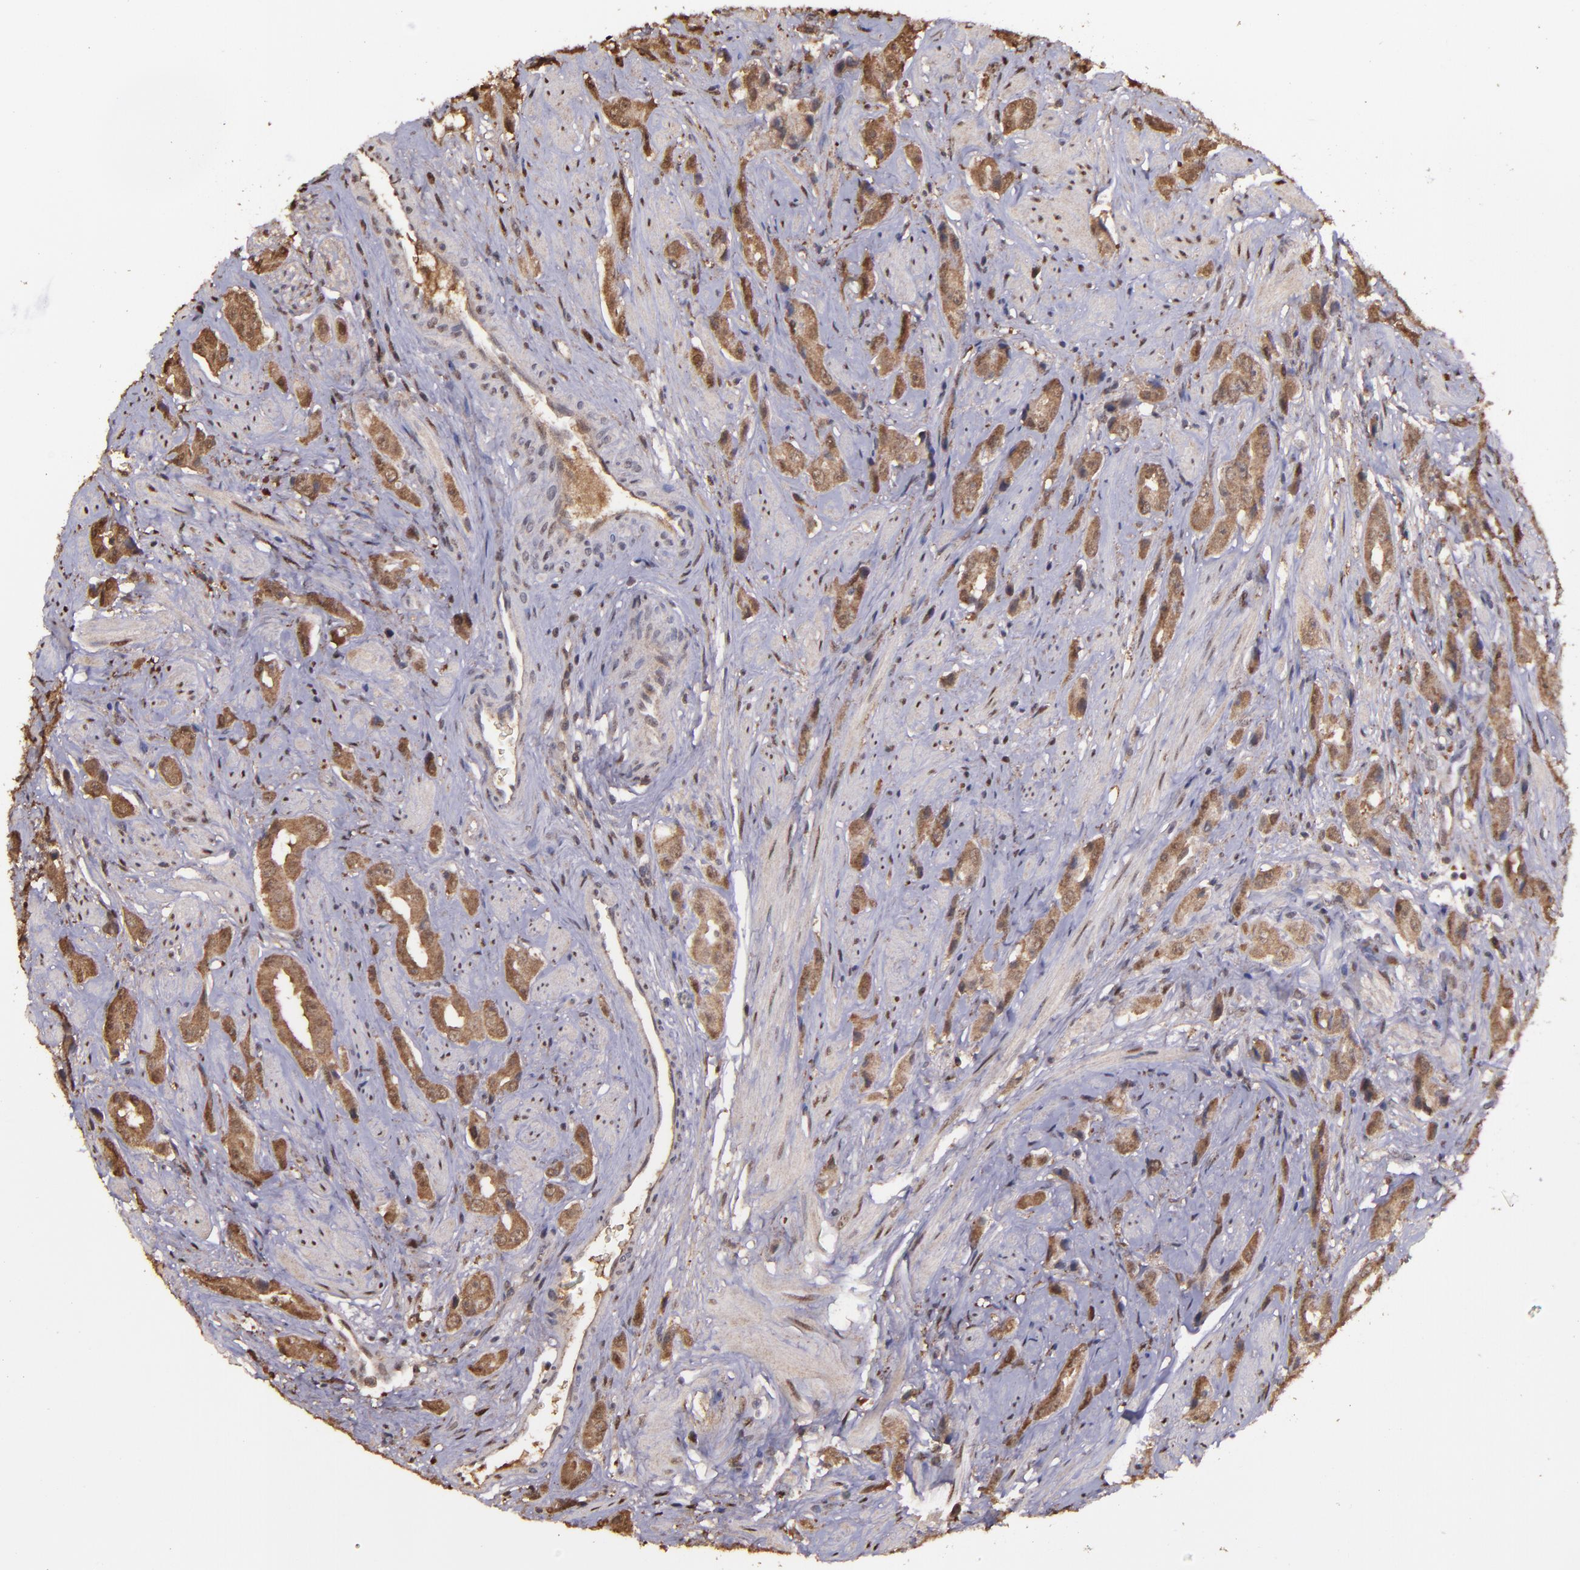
{"staining": {"intensity": "moderate", "quantity": ">75%", "location": "cytoplasmic/membranous,nuclear"}, "tissue": "prostate cancer", "cell_type": "Tumor cells", "image_type": "cancer", "snomed": [{"axis": "morphology", "description": "Adenocarcinoma, Medium grade"}, {"axis": "topography", "description": "Prostate"}], "caption": "Prostate cancer stained with DAB (3,3'-diaminobenzidine) immunohistochemistry exhibits medium levels of moderate cytoplasmic/membranous and nuclear expression in about >75% of tumor cells. Using DAB (3,3'-diaminobenzidine) (brown) and hematoxylin (blue) stains, captured at high magnification using brightfield microscopy.", "gene": "SERPINF2", "patient": {"sex": "male", "age": 53}}